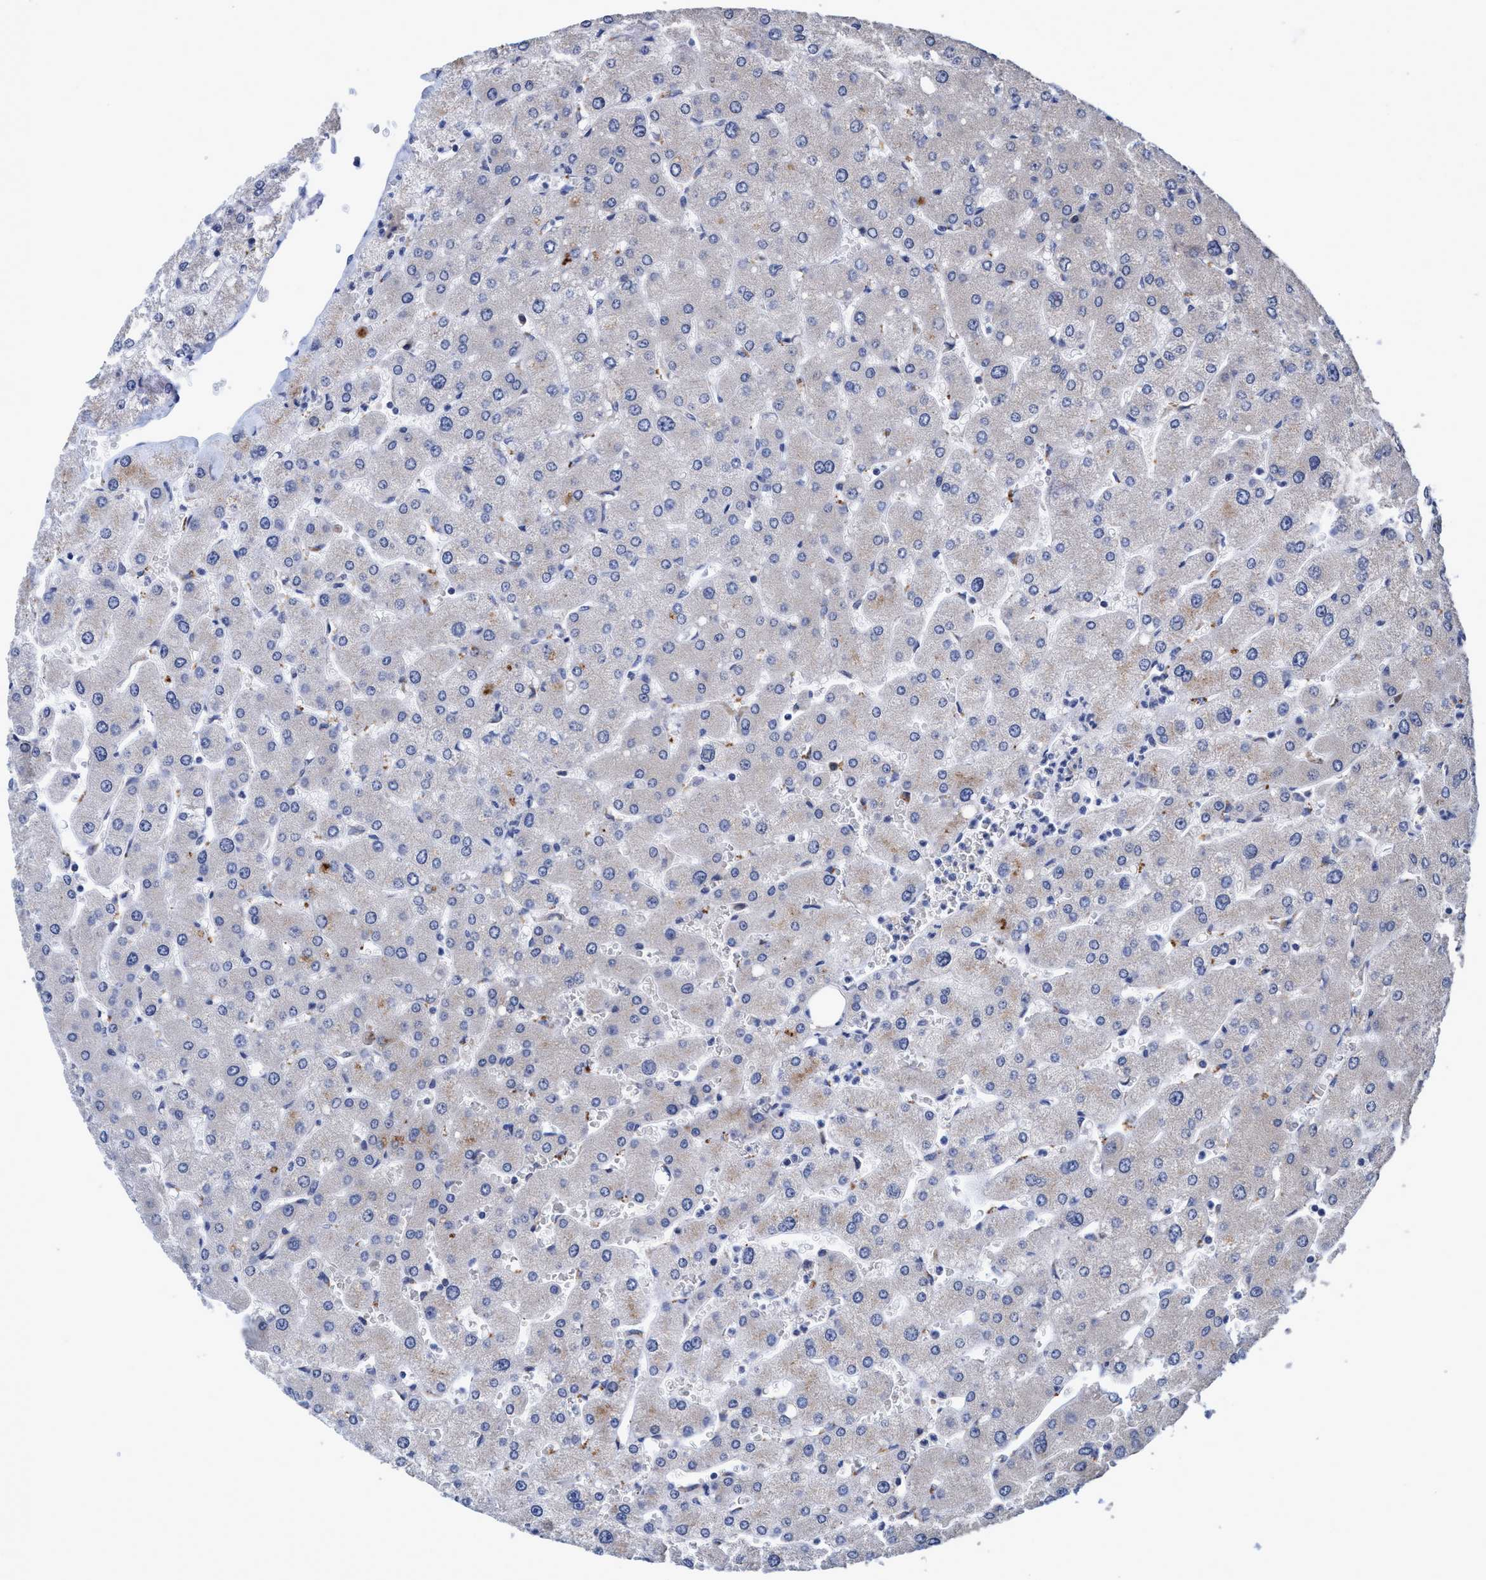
{"staining": {"intensity": "negative", "quantity": "none", "location": "none"}, "tissue": "liver", "cell_type": "Cholangiocytes", "image_type": "normal", "snomed": [{"axis": "morphology", "description": "Normal tissue, NOS"}, {"axis": "topography", "description": "Liver"}], "caption": "A high-resolution micrograph shows immunohistochemistry (IHC) staining of unremarkable liver, which reveals no significant positivity in cholangiocytes. The staining was performed using DAB (3,3'-diaminobenzidine) to visualize the protein expression in brown, while the nuclei were stained in blue with hematoxylin (Magnification: 20x).", "gene": "CALCOCO2", "patient": {"sex": "male", "age": 55}}